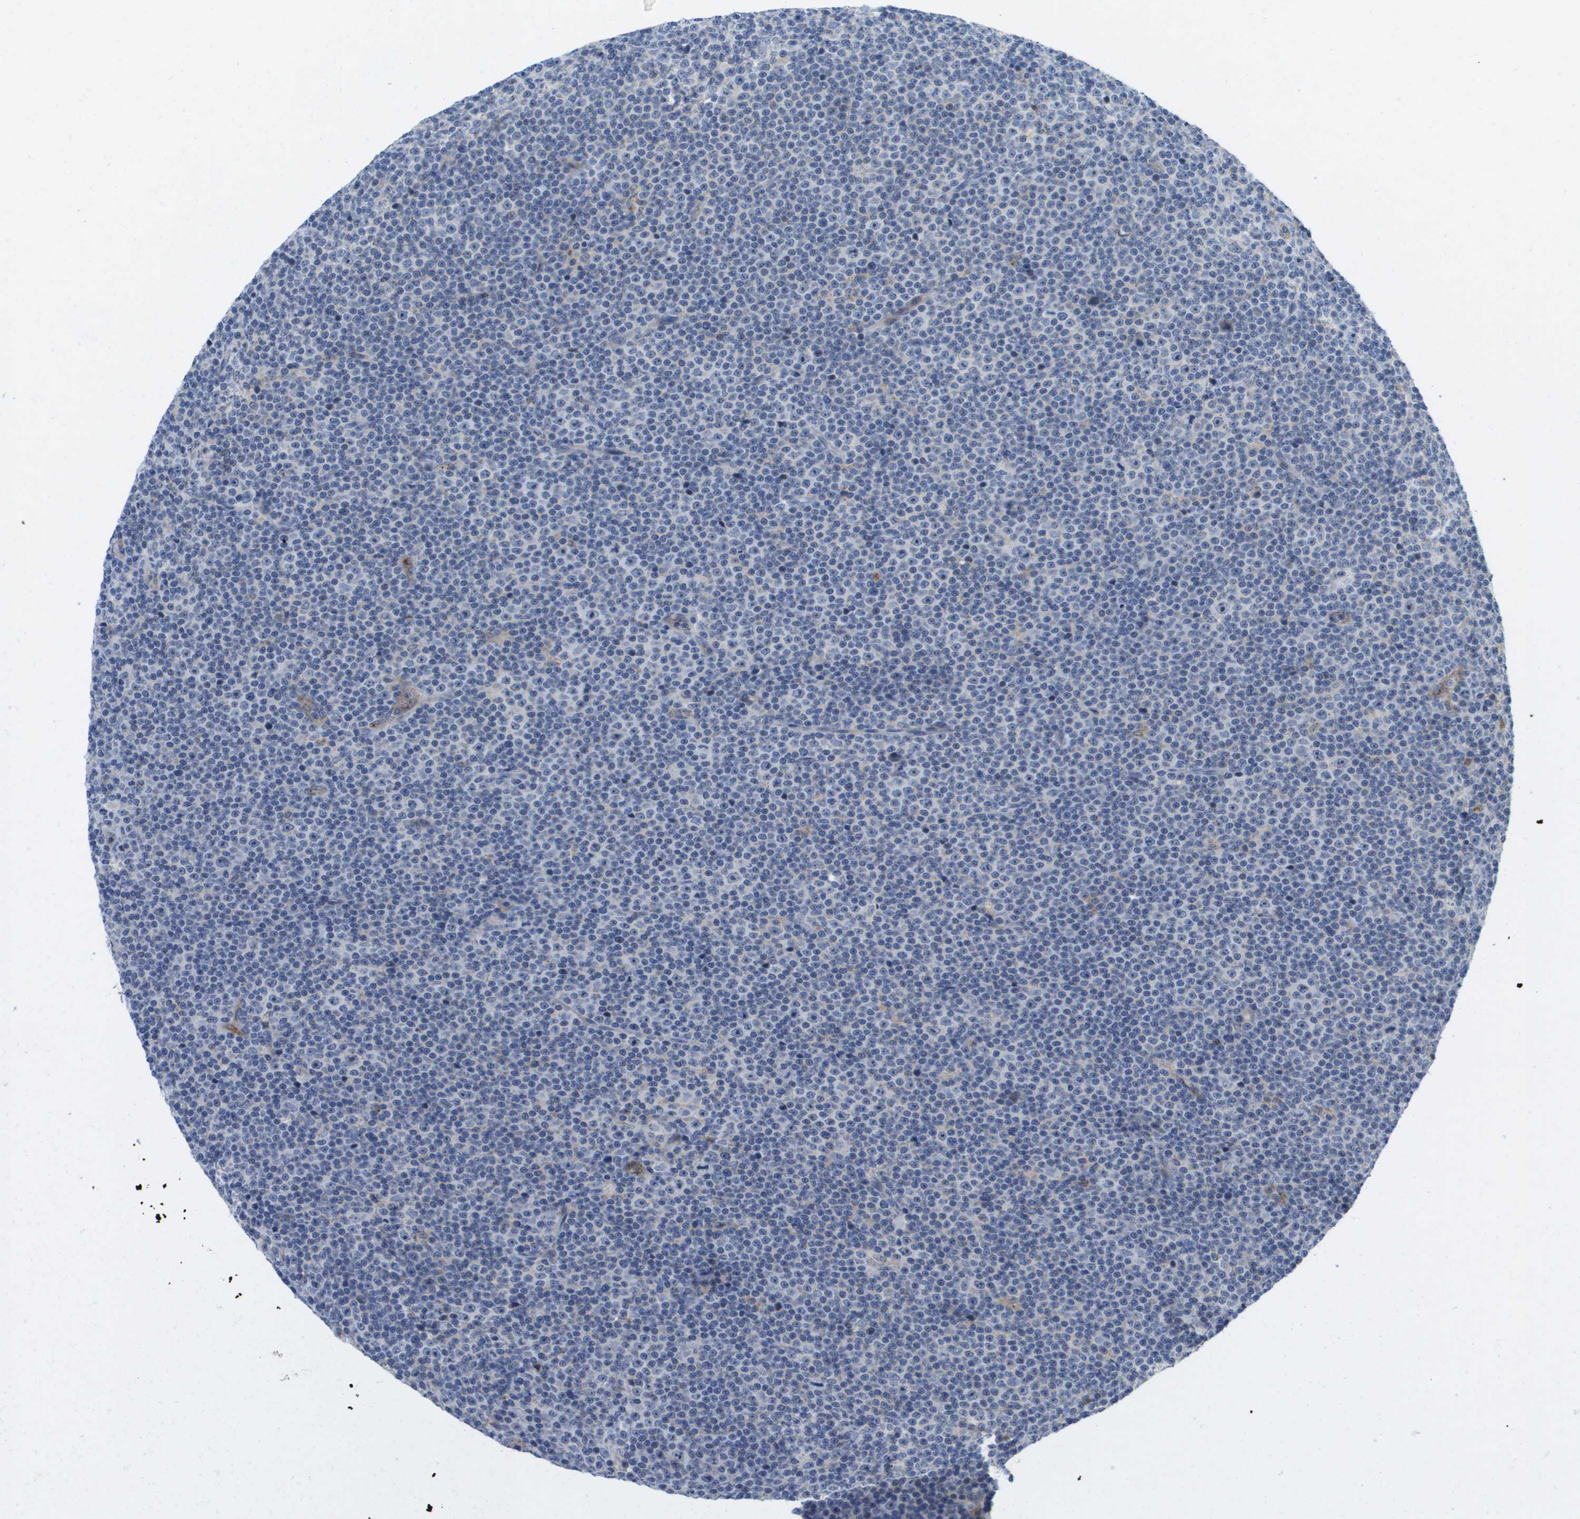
{"staining": {"intensity": "negative", "quantity": "none", "location": "none"}, "tissue": "lymphoma", "cell_type": "Tumor cells", "image_type": "cancer", "snomed": [{"axis": "morphology", "description": "Malignant lymphoma, non-Hodgkin's type, Low grade"}, {"axis": "topography", "description": "Lymph node"}], "caption": "Tumor cells are negative for brown protein staining in lymphoma. (Brightfield microscopy of DAB IHC at high magnification).", "gene": "LIPG", "patient": {"sex": "female", "age": 67}}